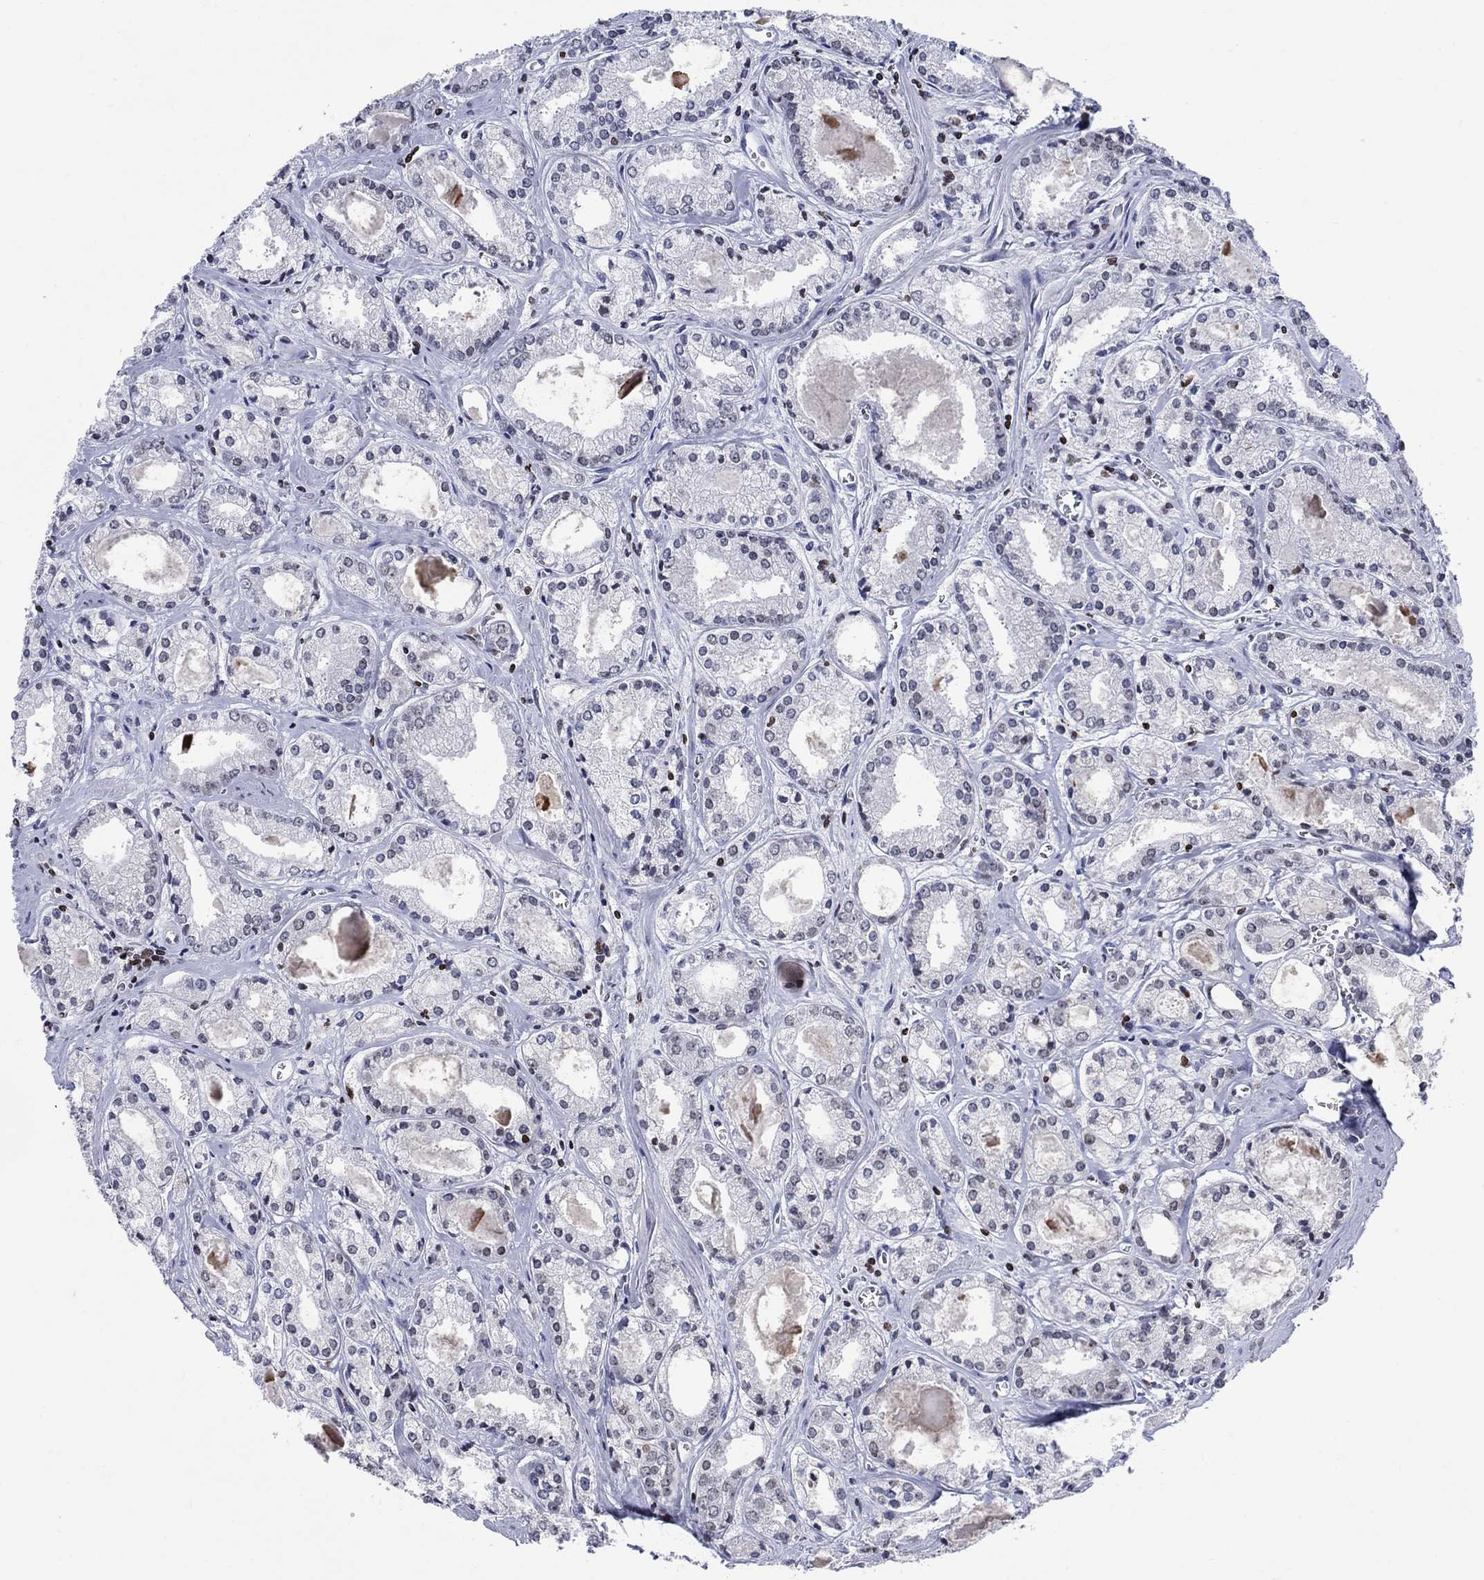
{"staining": {"intensity": "negative", "quantity": "none", "location": "none"}, "tissue": "prostate cancer", "cell_type": "Tumor cells", "image_type": "cancer", "snomed": [{"axis": "morphology", "description": "Adenocarcinoma, NOS"}, {"axis": "topography", "description": "Prostate"}], "caption": "Human prostate cancer (adenocarcinoma) stained for a protein using immunohistochemistry reveals no staining in tumor cells.", "gene": "HMGA1", "patient": {"sex": "male", "age": 72}}